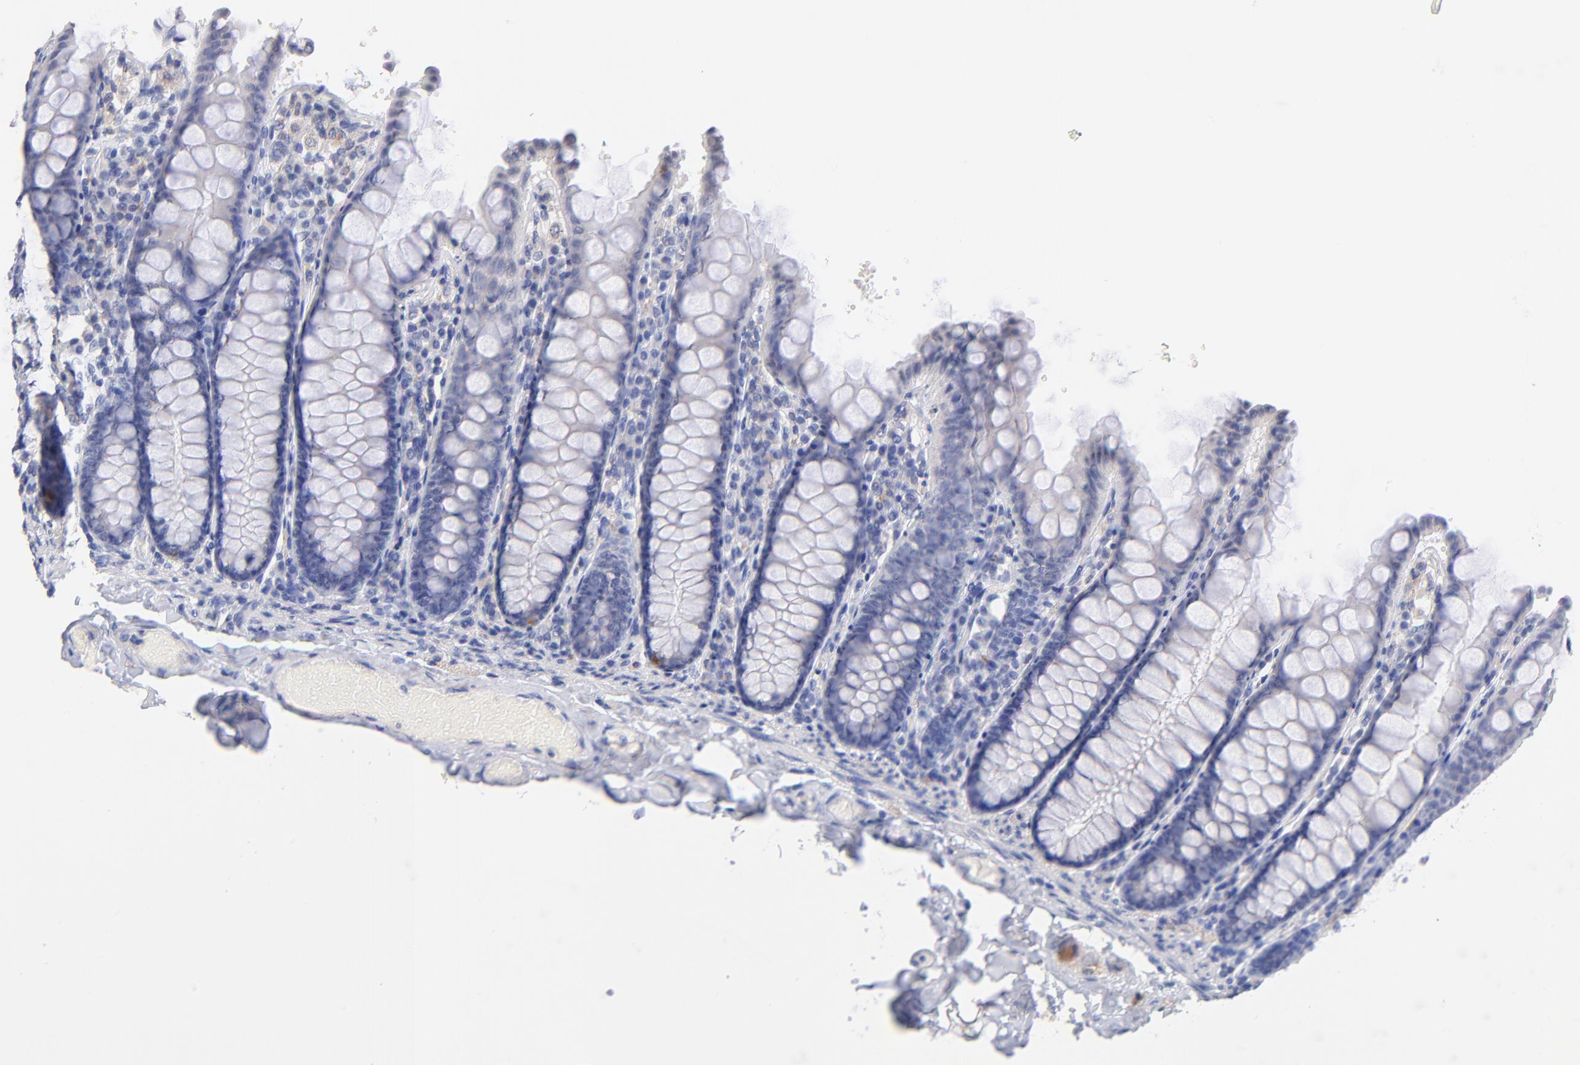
{"staining": {"intensity": "negative", "quantity": "none", "location": "none"}, "tissue": "colon", "cell_type": "Endothelial cells", "image_type": "normal", "snomed": [{"axis": "morphology", "description": "Normal tissue, NOS"}, {"axis": "topography", "description": "Colon"}], "caption": "Immunohistochemistry (IHC) image of benign colon: colon stained with DAB demonstrates no significant protein expression in endothelial cells. The staining is performed using DAB (3,3'-diaminobenzidine) brown chromogen with nuclei counter-stained in using hematoxylin.", "gene": "RIBC2", "patient": {"sex": "female", "age": 61}}